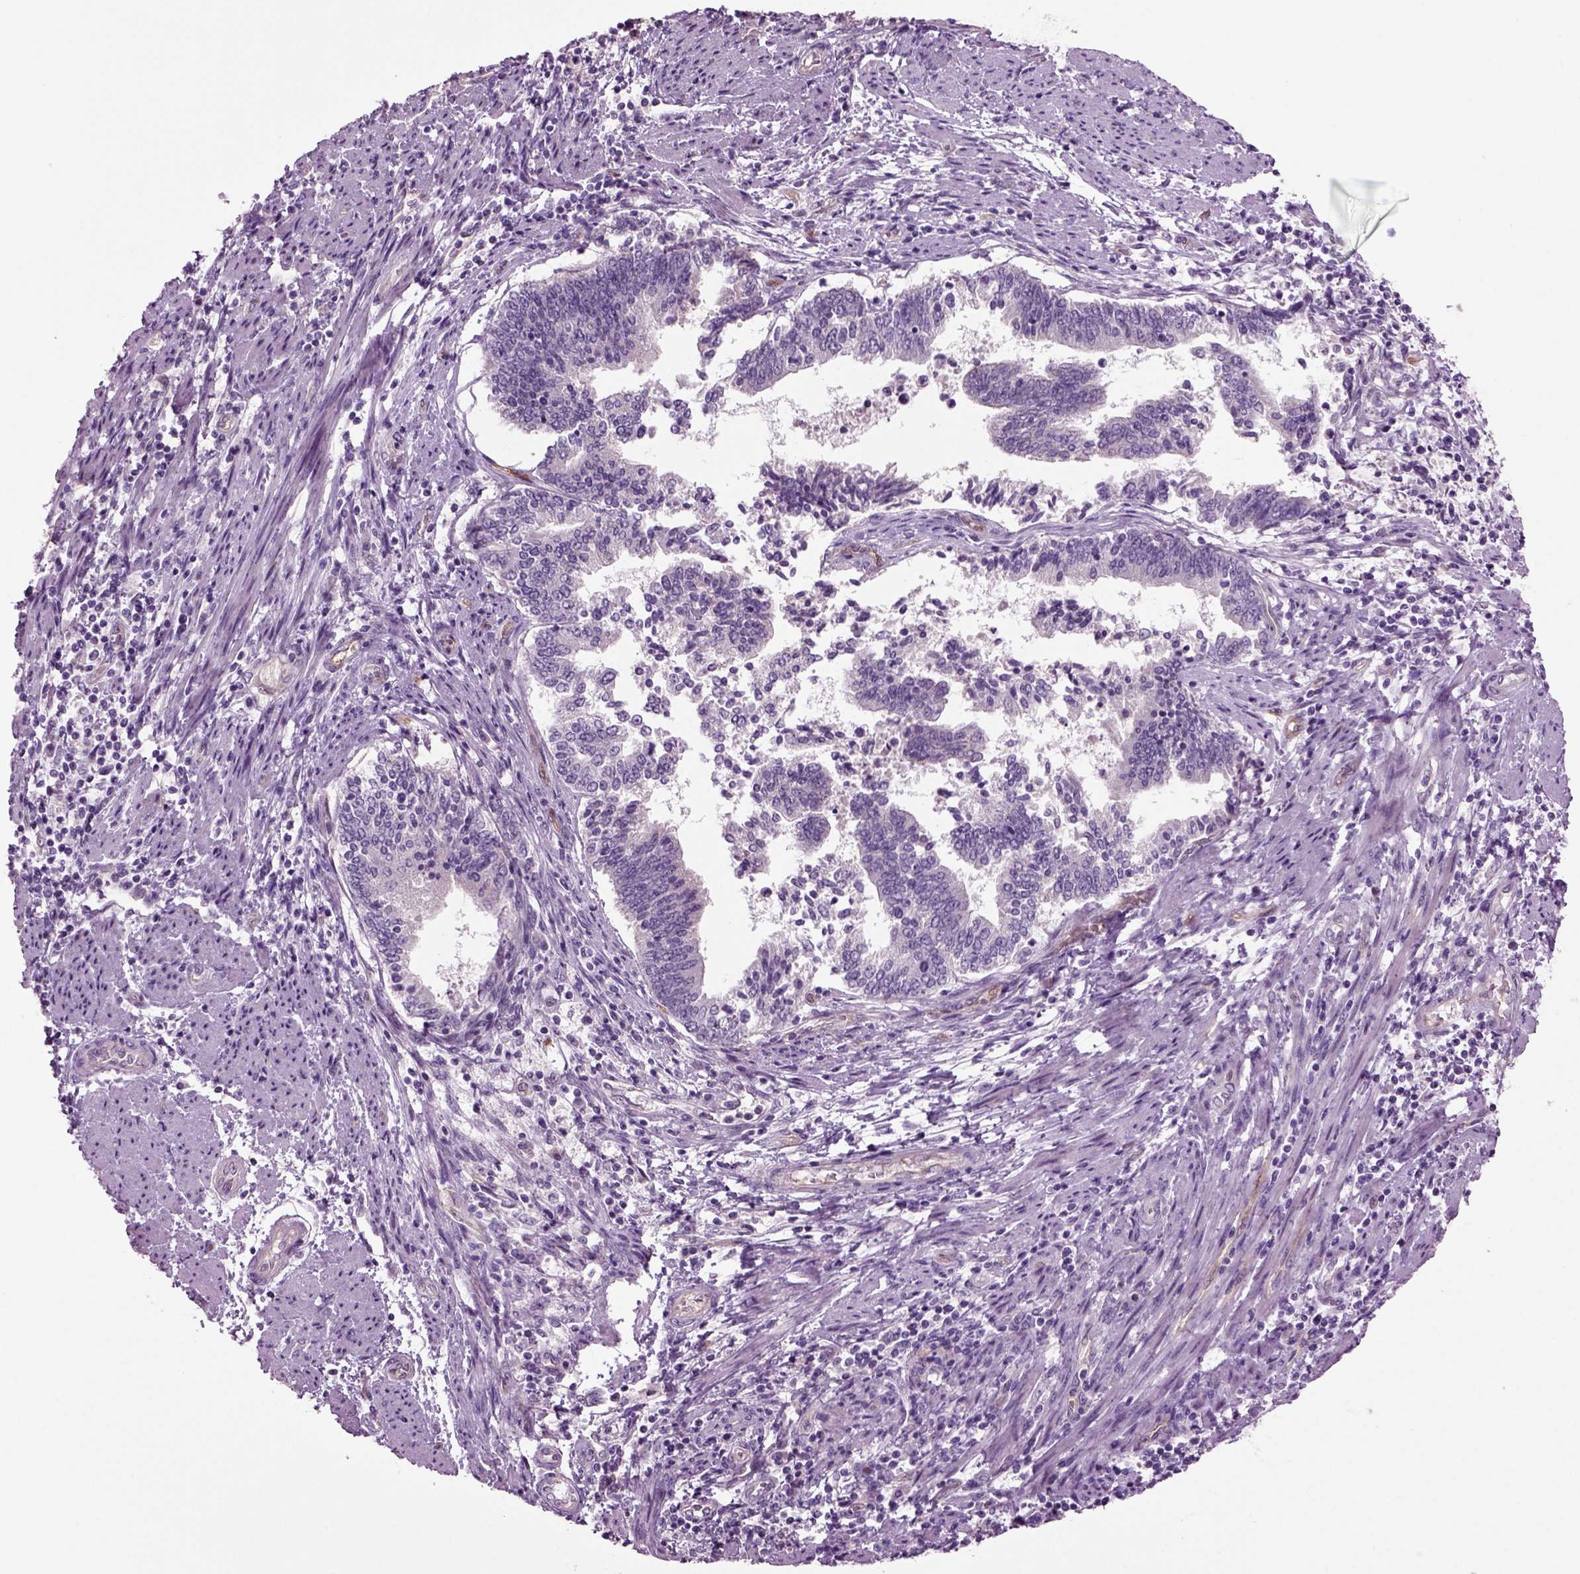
{"staining": {"intensity": "negative", "quantity": "none", "location": "none"}, "tissue": "endometrial cancer", "cell_type": "Tumor cells", "image_type": "cancer", "snomed": [{"axis": "morphology", "description": "Adenocarcinoma, NOS"}, {"axis": "topography", "description": "Endometrium"}], "caption": "High power microscopy photomicrograph of an immunohistochemistry (IHC) histopathology image of endometrial cancer, revealing no significant positivity in tumor cells.", "gene": "COL9A2", "patient": {"sex": "female", "age": 65}}